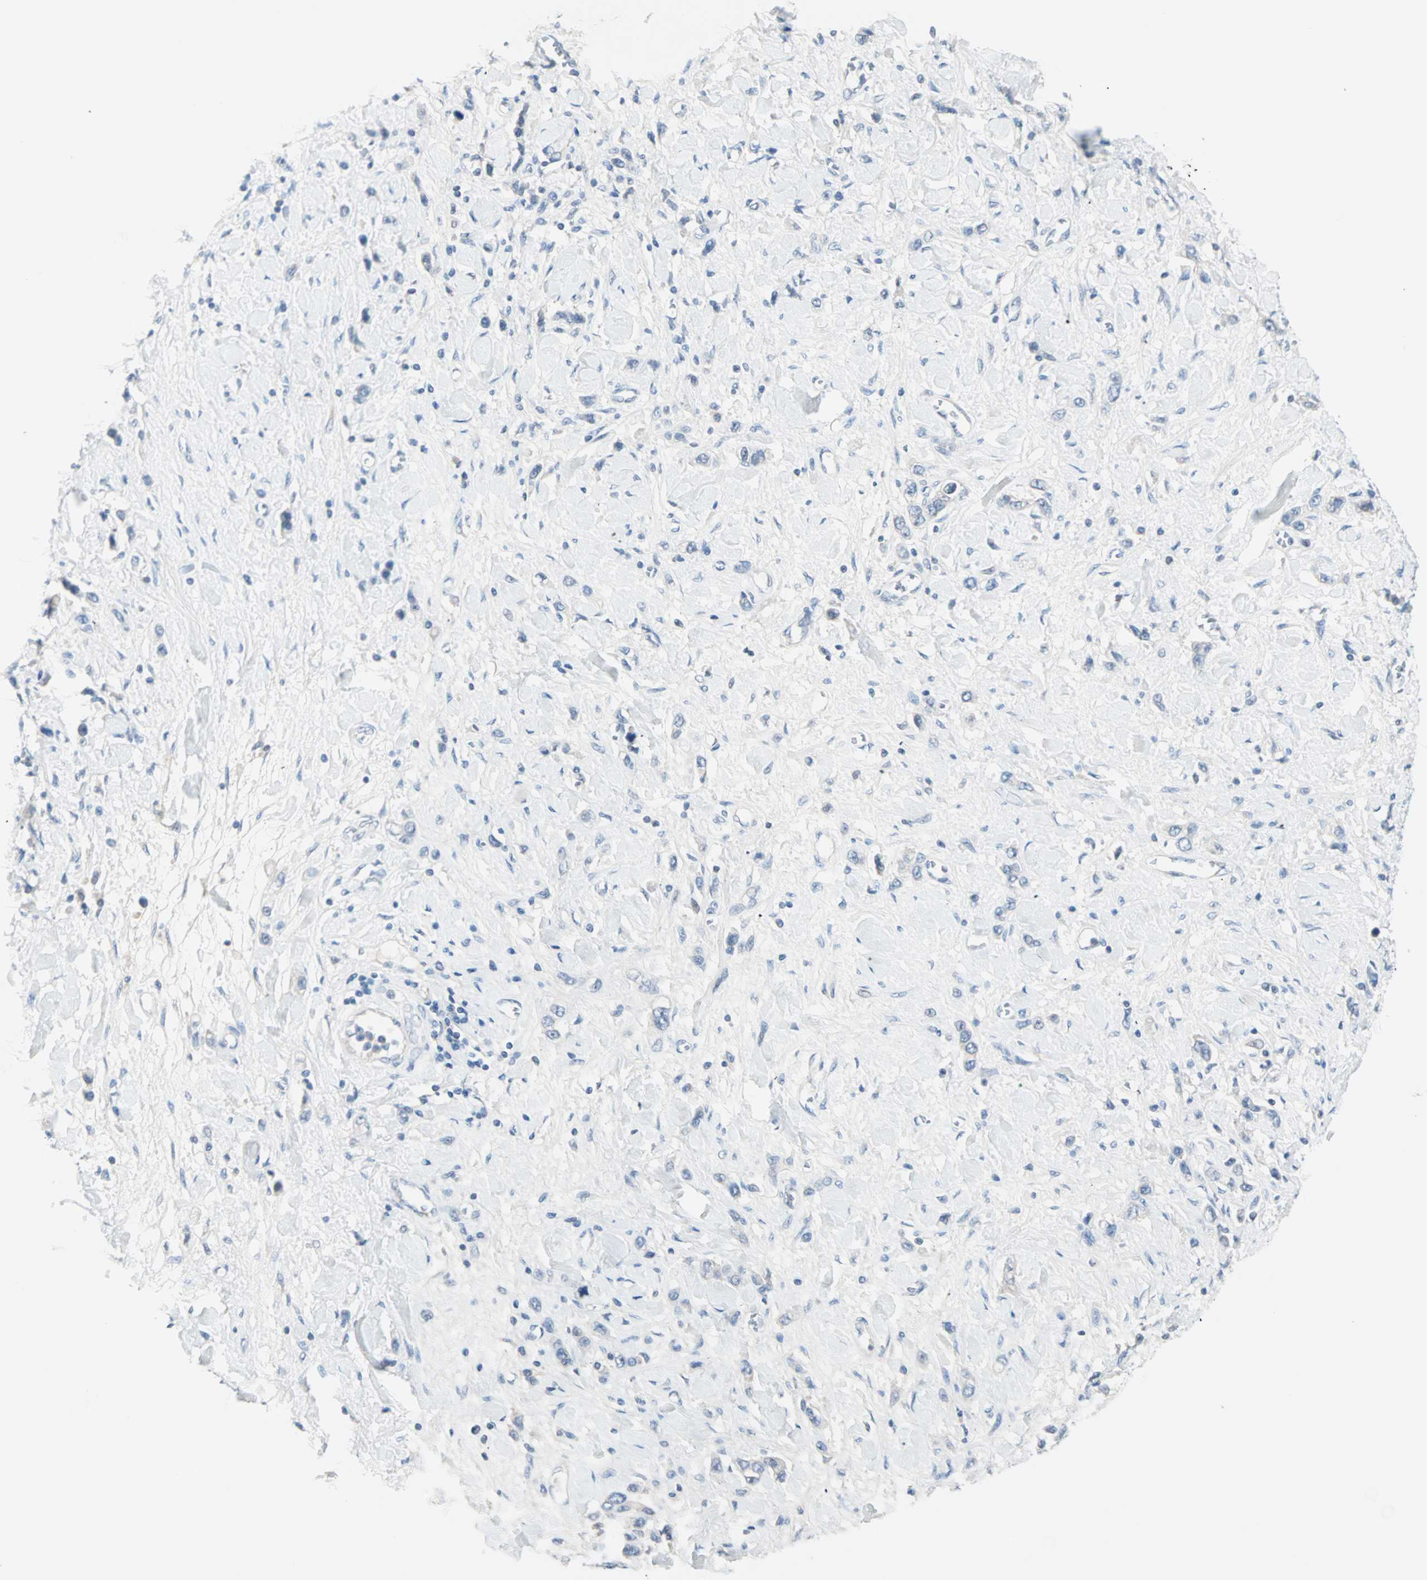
{"staining": {"intensity": "negative", "quantity": "none", "location": "none"}, "tissue": "stomach cancer", "cell_type": "Tumor cells", "image_type": "cancer", "snomed": [{"axis": "morphology", "description": "Normal tissue, NOS"}, {"axis": "morphology", "description": "Adenocarcinoma, NOS"}, {"axis": "topography", "description": "Stomach, upper"}, {"axis": "topography", "description": "Stomach"}], "caption": "A micrograph of human stomach cancer is negative for staining in tumor cells. The staining is performed using DAB (3,3'-diaminobenzidine) brown chromogen with nuclei counter-stained in using hematoxylin.", "gene": "NEFH", "patient": {"sex": "female", "age": 65}}